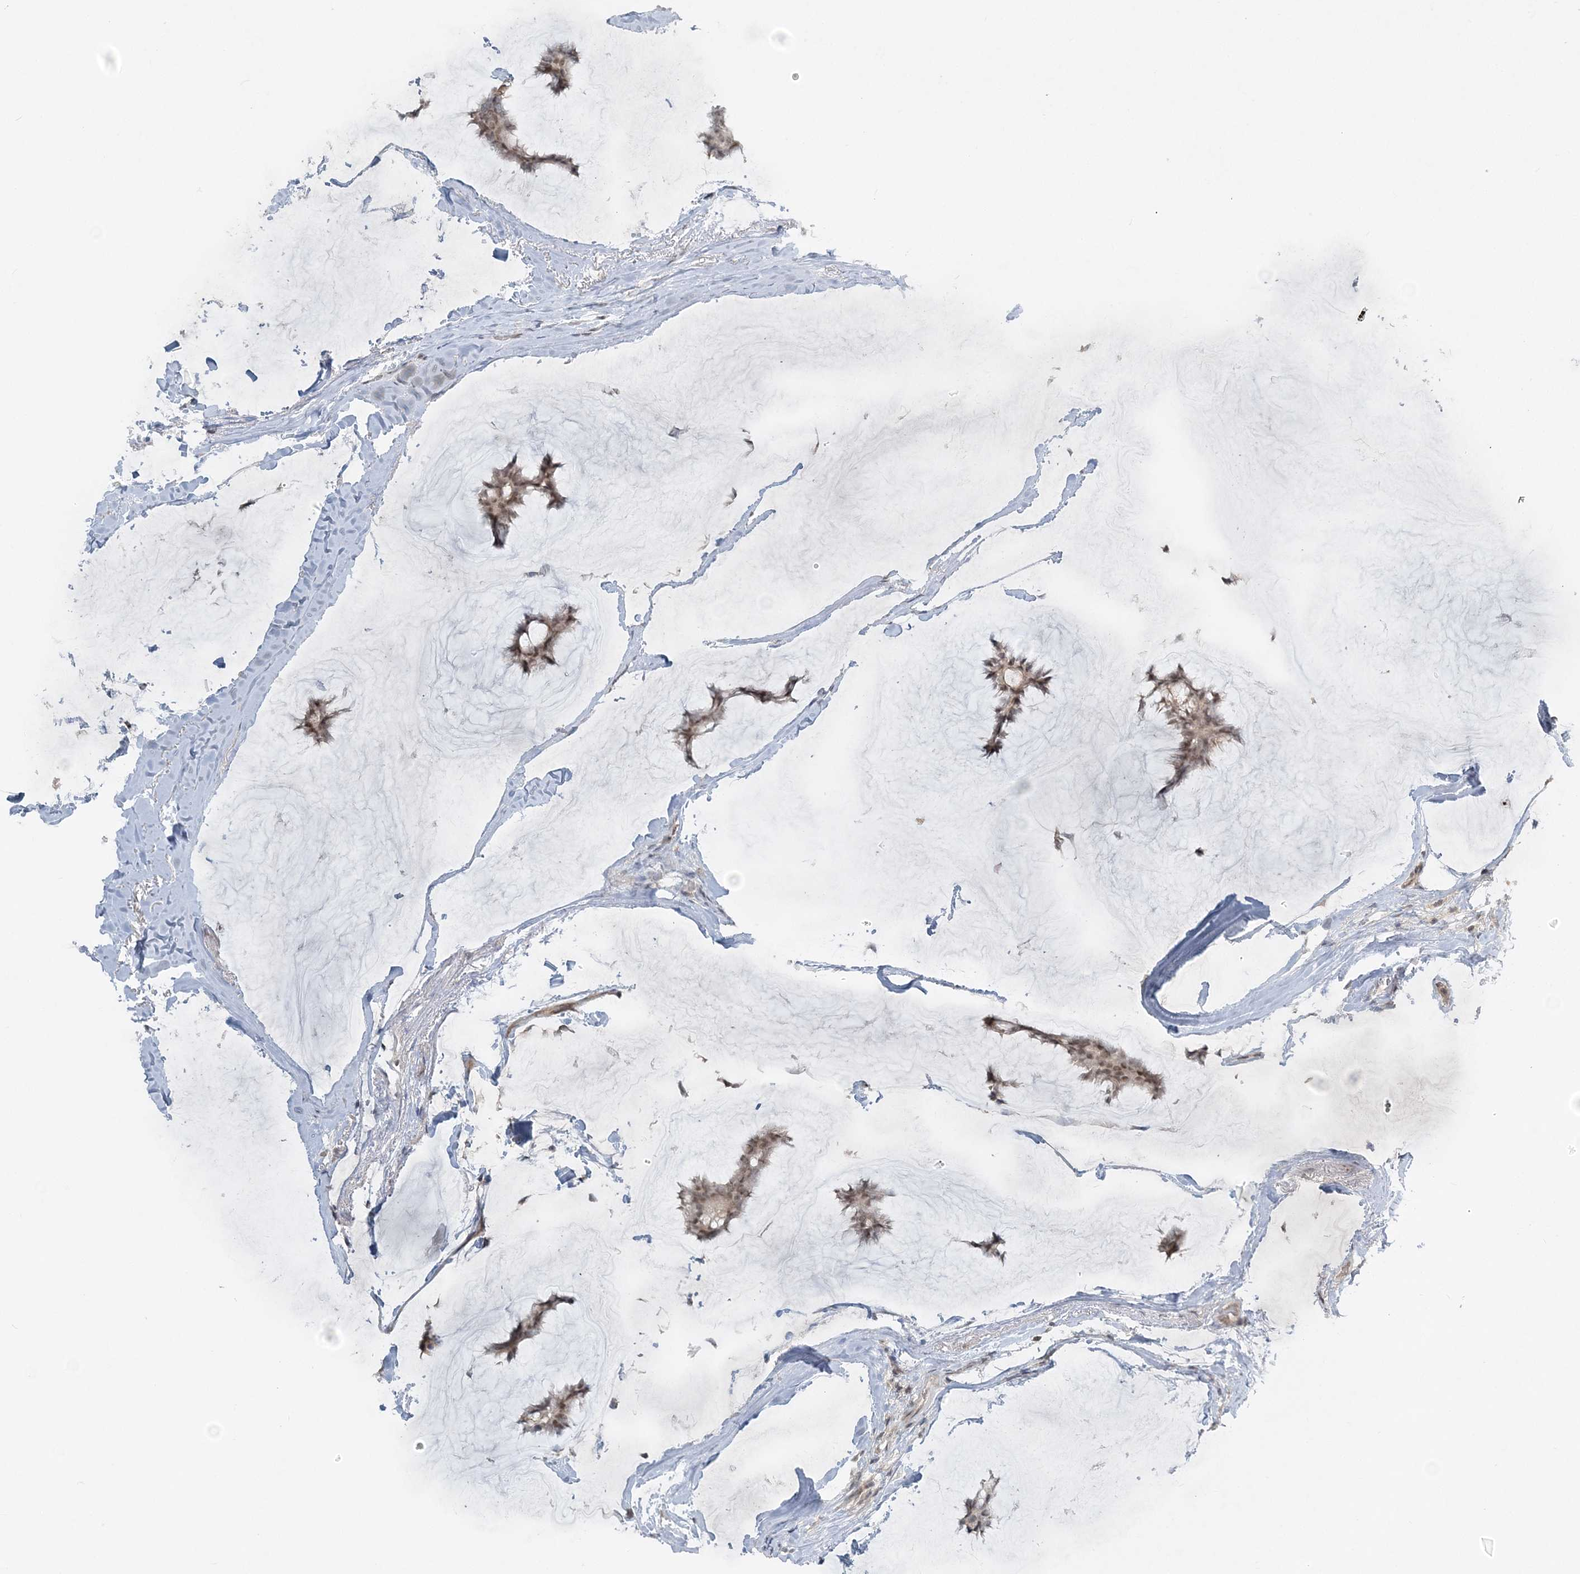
{"staining": {"intensity": "weak", "quantity": ">75%", "location": "nuclear"}, "tissue": "breast cancer", "cell_type": "Tumor cells", "image_type": "cancer", "snomed": [{"axis": "morphology", "description": "Duct carcinoma"}, {"axis": "topography", "description": "Breast"}], "caption": "This is an image of immunohistochemistry (IHC) staining of breast intraductal carcinoma, which shows weak positivity in the nuclear of tumor cells.", "gene": "ATP11A", "patient": {"sex": "female", "age": 93}}